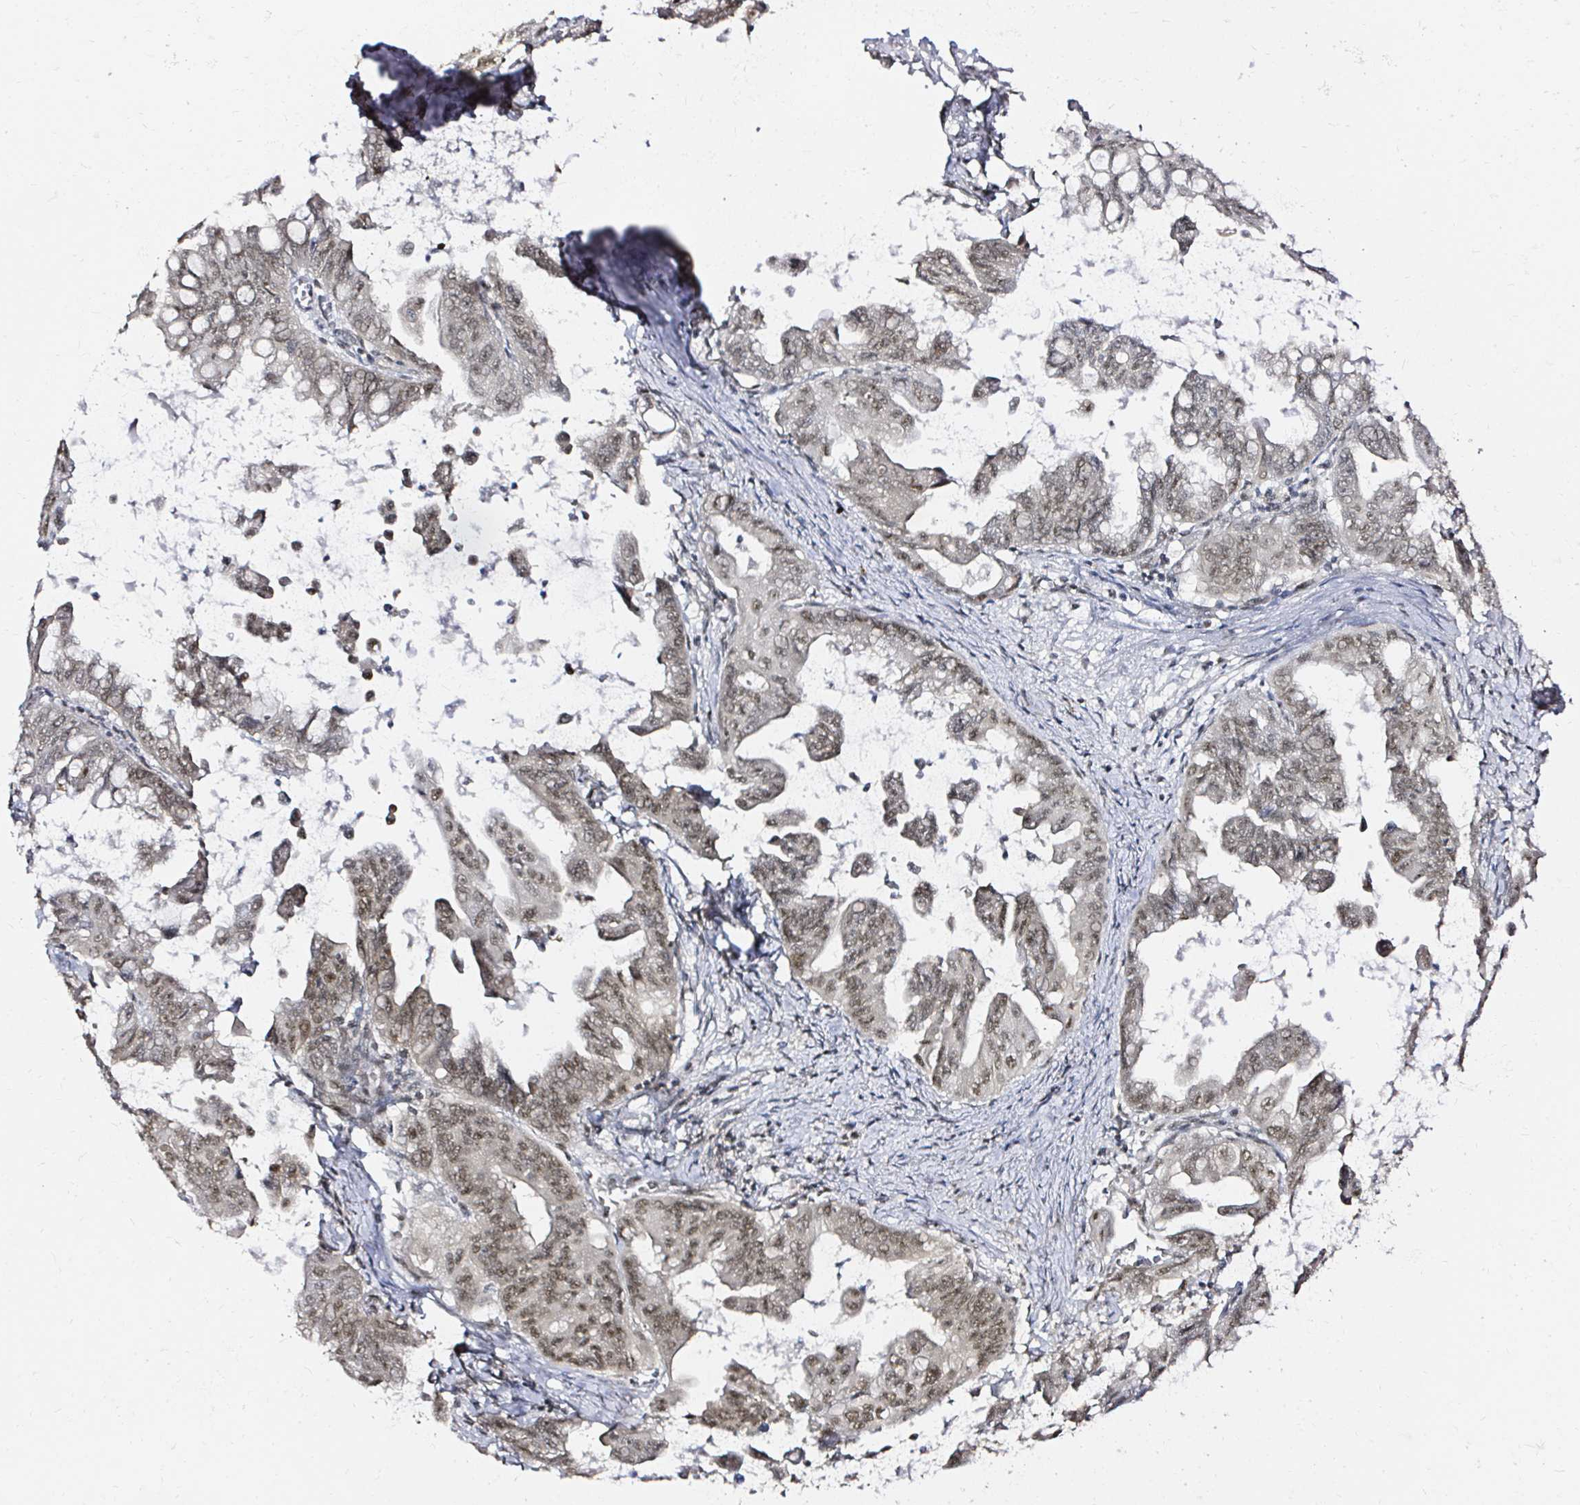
{"staining": {"intensity": "moderate", "quantity": ">75%", "location": "nuclear"}, "tissue": "stomach cancer", "cell_type": "Tumor cells", "image_type": "cancer", "snomed": [{"axis": "morphology", "description": "Adenocarcinoma, NOS"}, {"axis": "topography", "description": "Stomach, upper"}], "caption": "Moderate nuclear protein positivity is present in about >75% of tumor cells in stomach cancer (adenocarcinoma).", "gene": "SNRPC", "patient": {"sex": "male", "age": 80}}